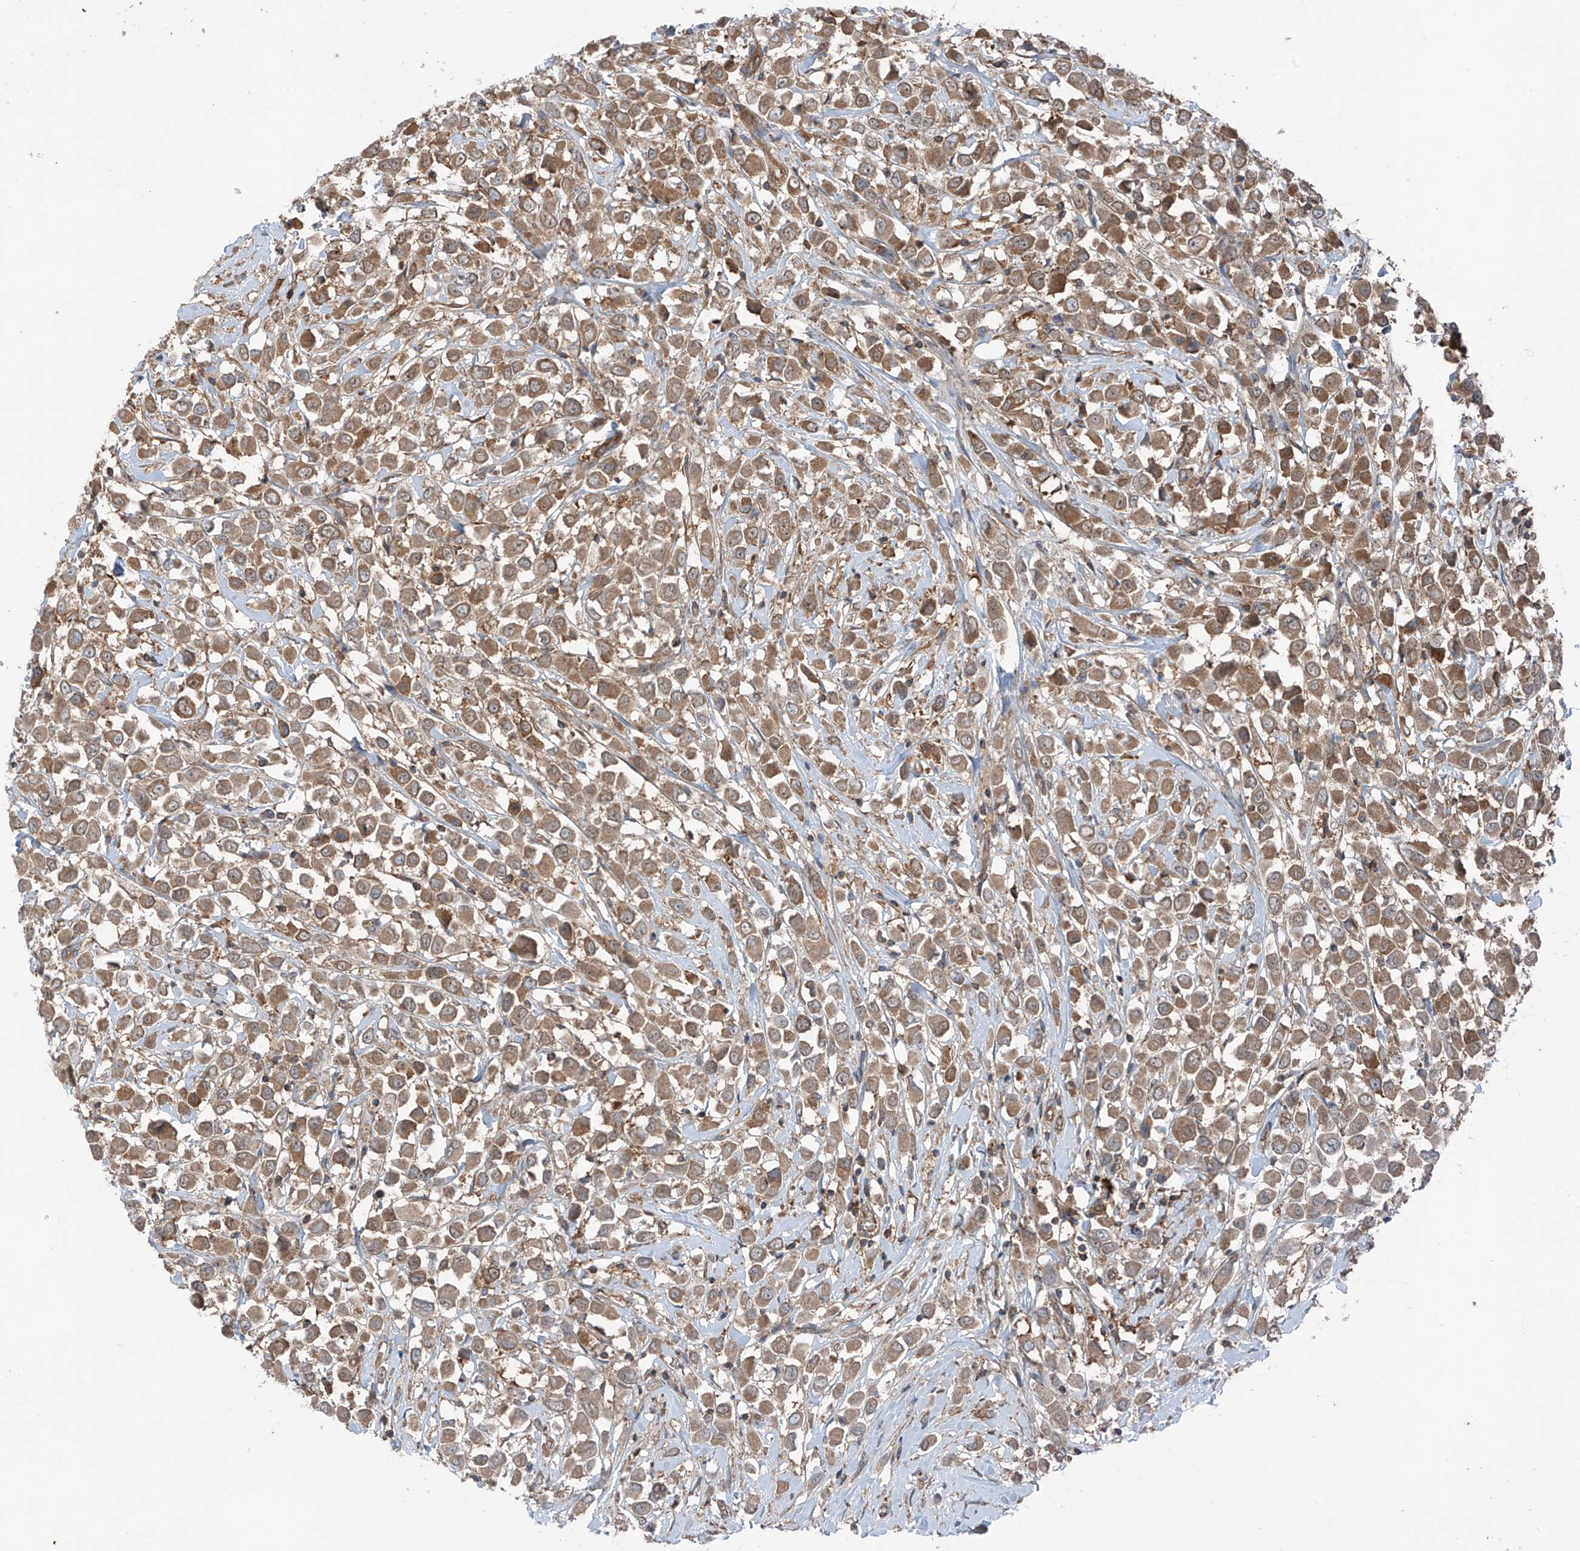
{"staining": {"intensity": "moderate", "quantity": ">75%", "location": "cytoplasmic/membranous"}, "tissue": "breast cancer", "cell_type": "Tumor cells", "image_type": "cancer", "snomed": [{"axis": "morphology", "description": "Duct carcinoma"}, {"axis": "topography", "description": "Breast"}], "caption": "This is an image of immunohistochemistry (IHC) staining of breast intraductal carcinoma, which shows moderate positivity in the cytoplasmic/membranous of tumor cells.", "gene": "TXNDC9", "patient": {"sex": "female", "age": 61}}